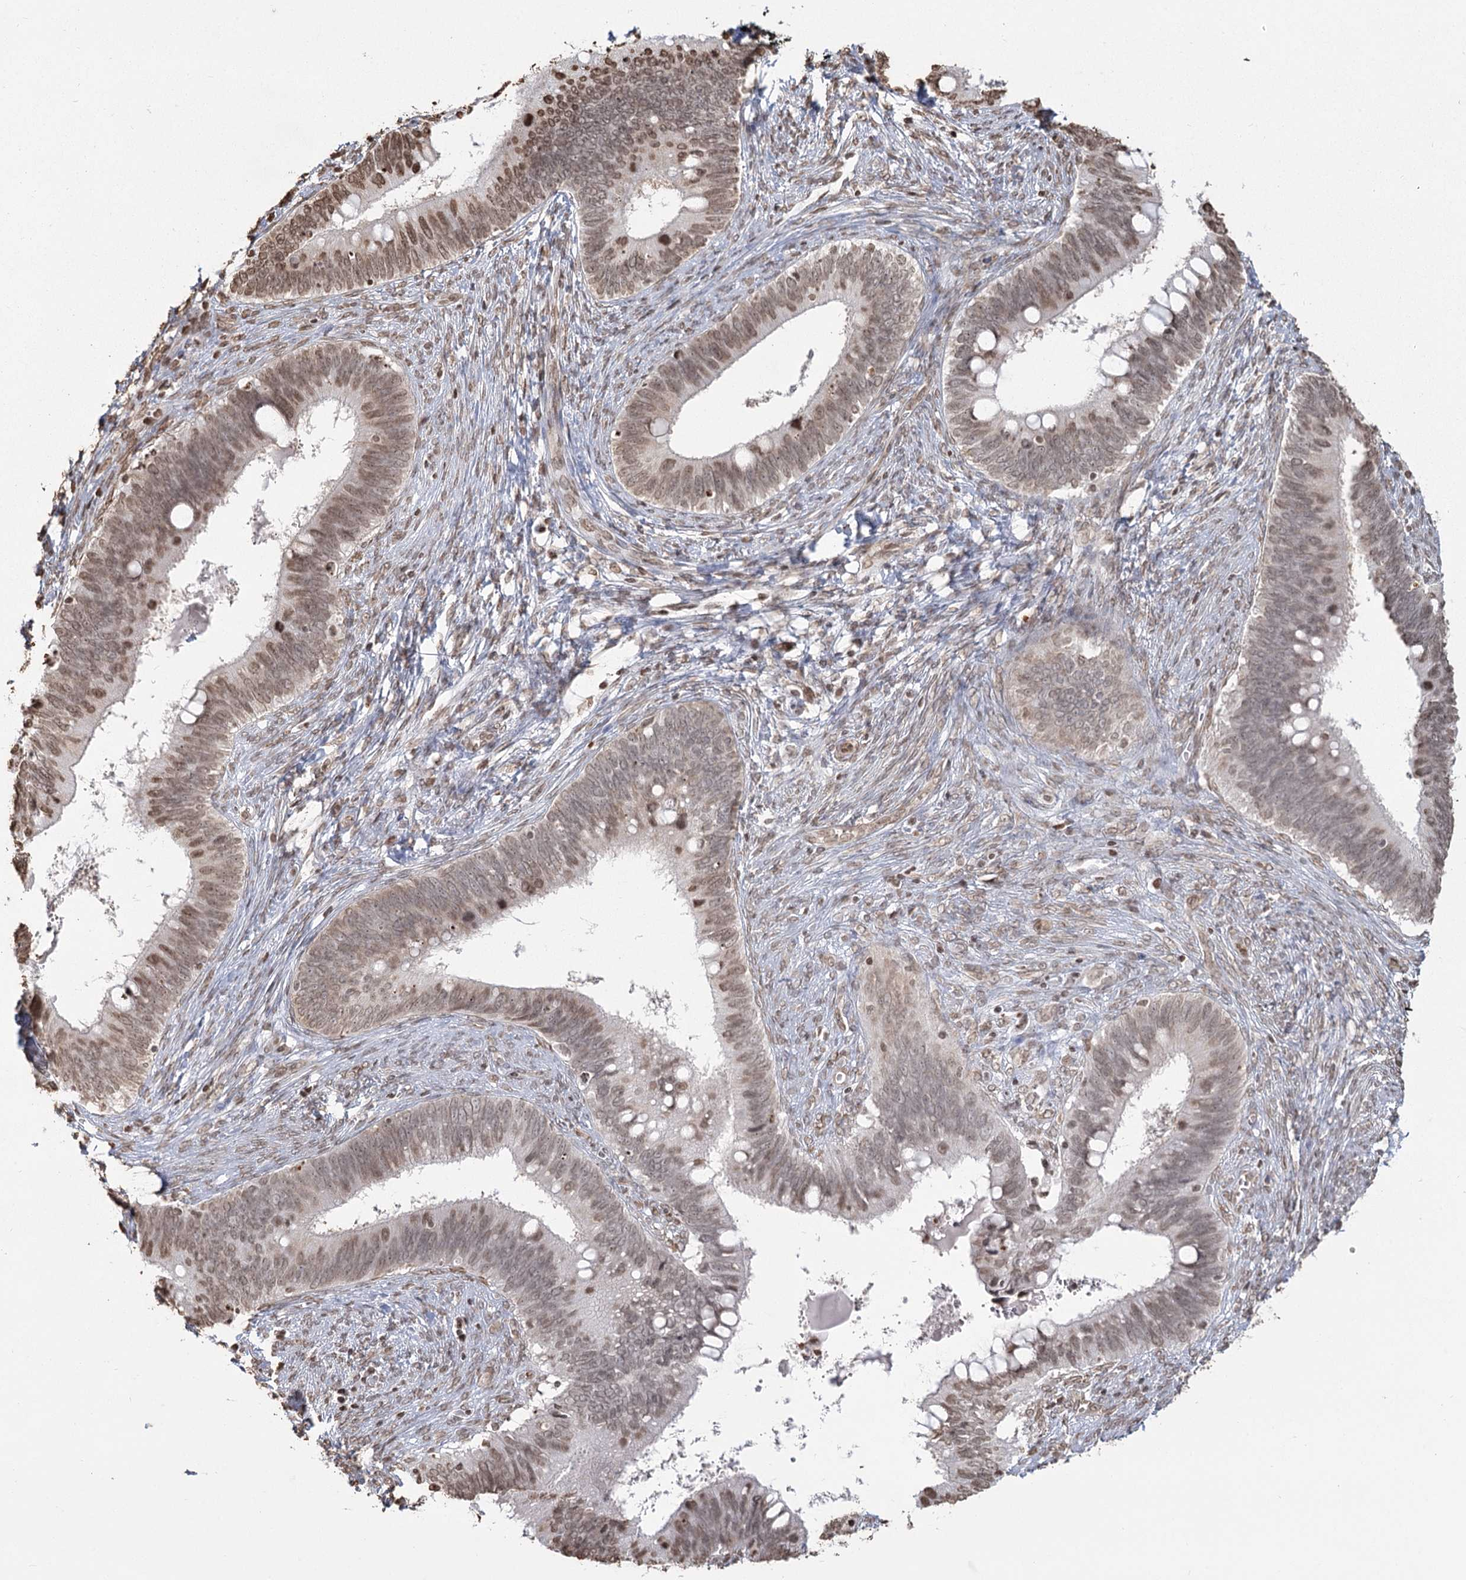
{"staining": {"intensity": "moderate", "quantity": "25%-75%", "location": "nuclear"}, "tissue": "cervical cancer", "cell_type": "Tumor cells", "image_type": "cancer", "snomed": [{"axis": "morphology", "description": "Adenocarcinoma, NOS"}, {"axis": "topography", "description": "Cervix"}], "caption": "Protein expression analysis of cervical adenocarcinoma shows moderate nuclear staining in approximately 25%-75% of tumor cells.", "gene": "FAM13A", "patient": {"sex": "female", "age": 42}}